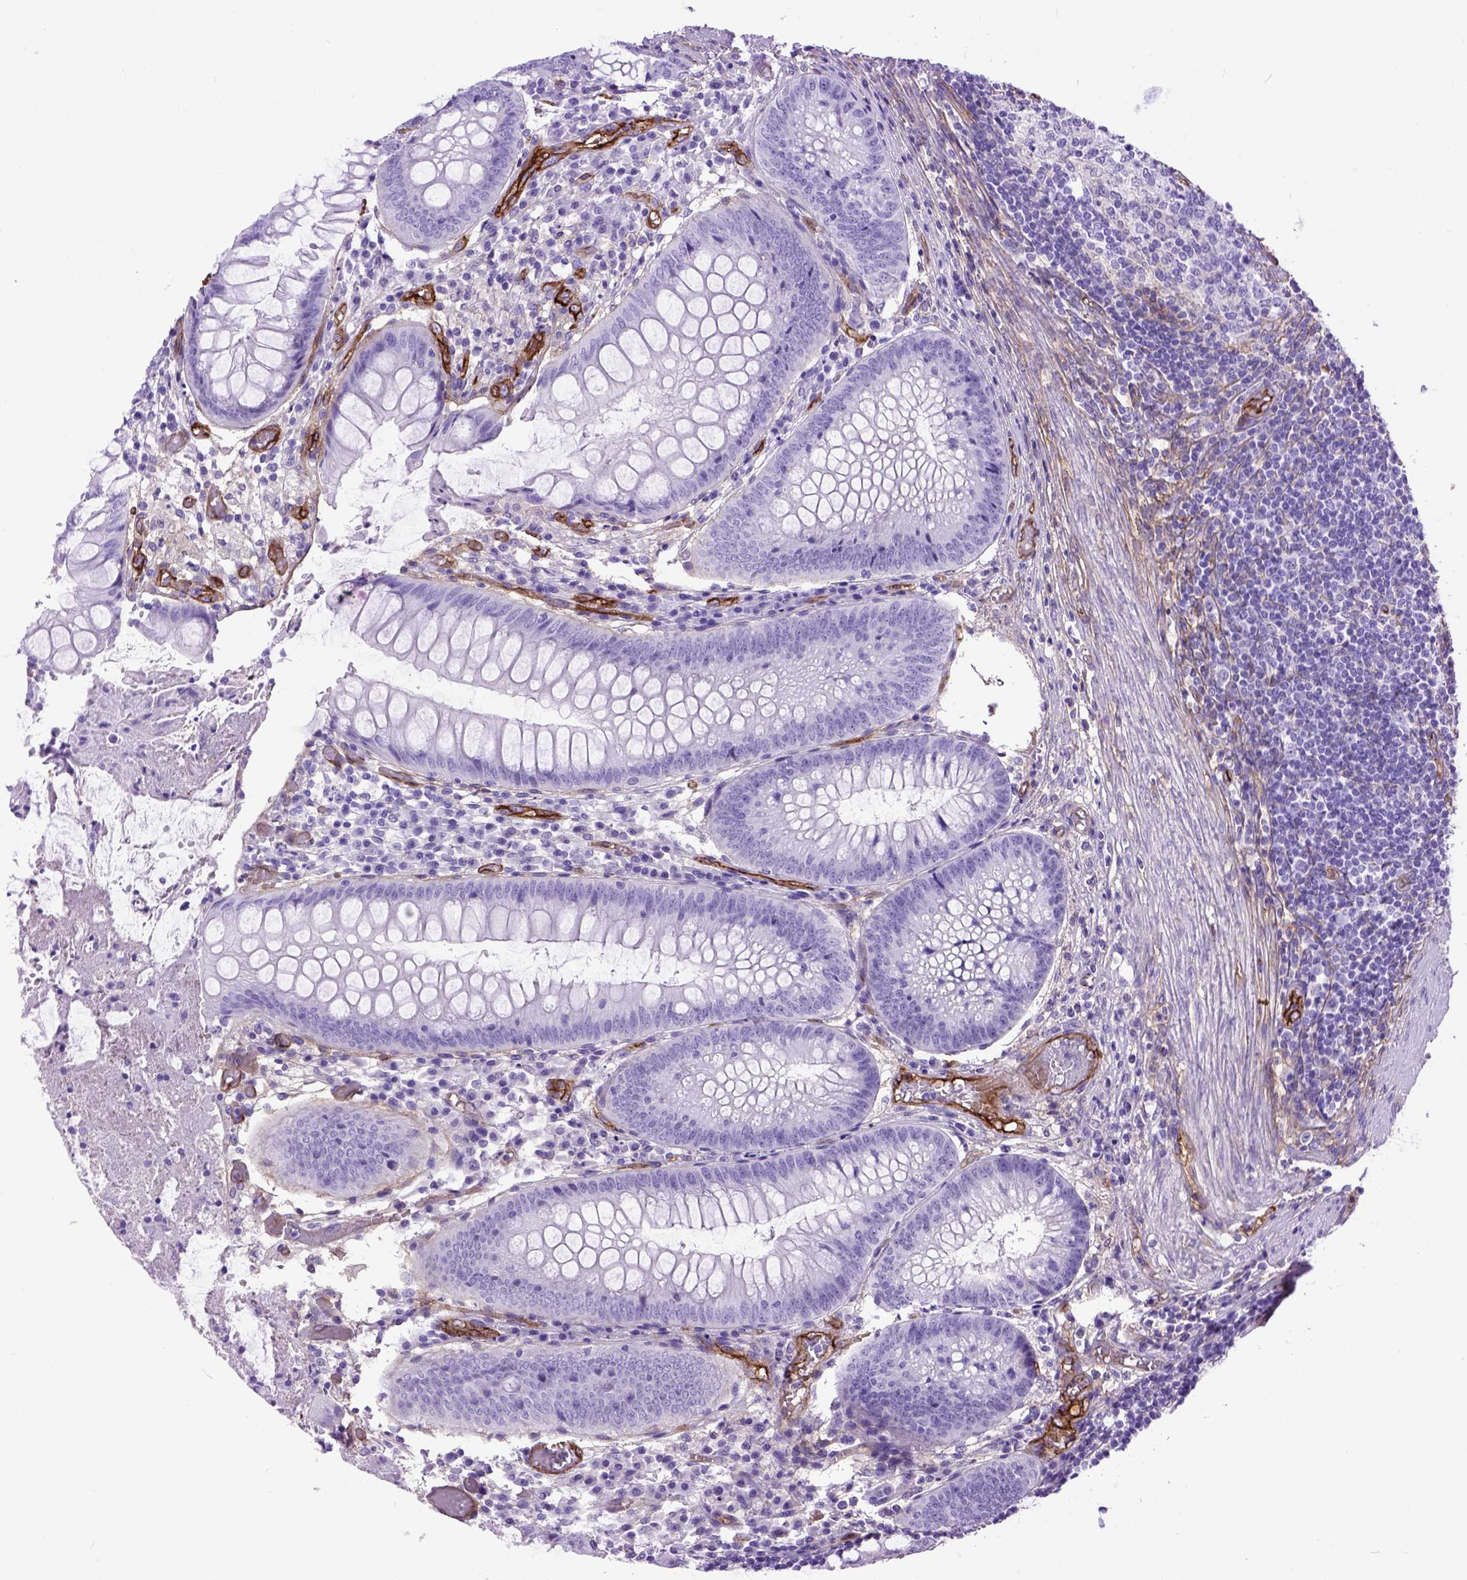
{"staining": {"intensity": "negative", "quantity": "none", "location": "none"}, "tissue": "appendix", "cell_type": "Glandular cells", "image_type": "normal", "snomed": [{"axis": "morphology", "description": "Normal tissue, NOS"}, {"axis": "morphology", "description": "Inflammation, NOS"}, {"axis": "topography", "description": "Appendix"}], "caption": "This is an immunohistochemistry (IHC) micrograph of normal human appendix. There is no expression in glandular cells.", "gene": "ENG", "patient": {"sex": "male", "age": 16}}